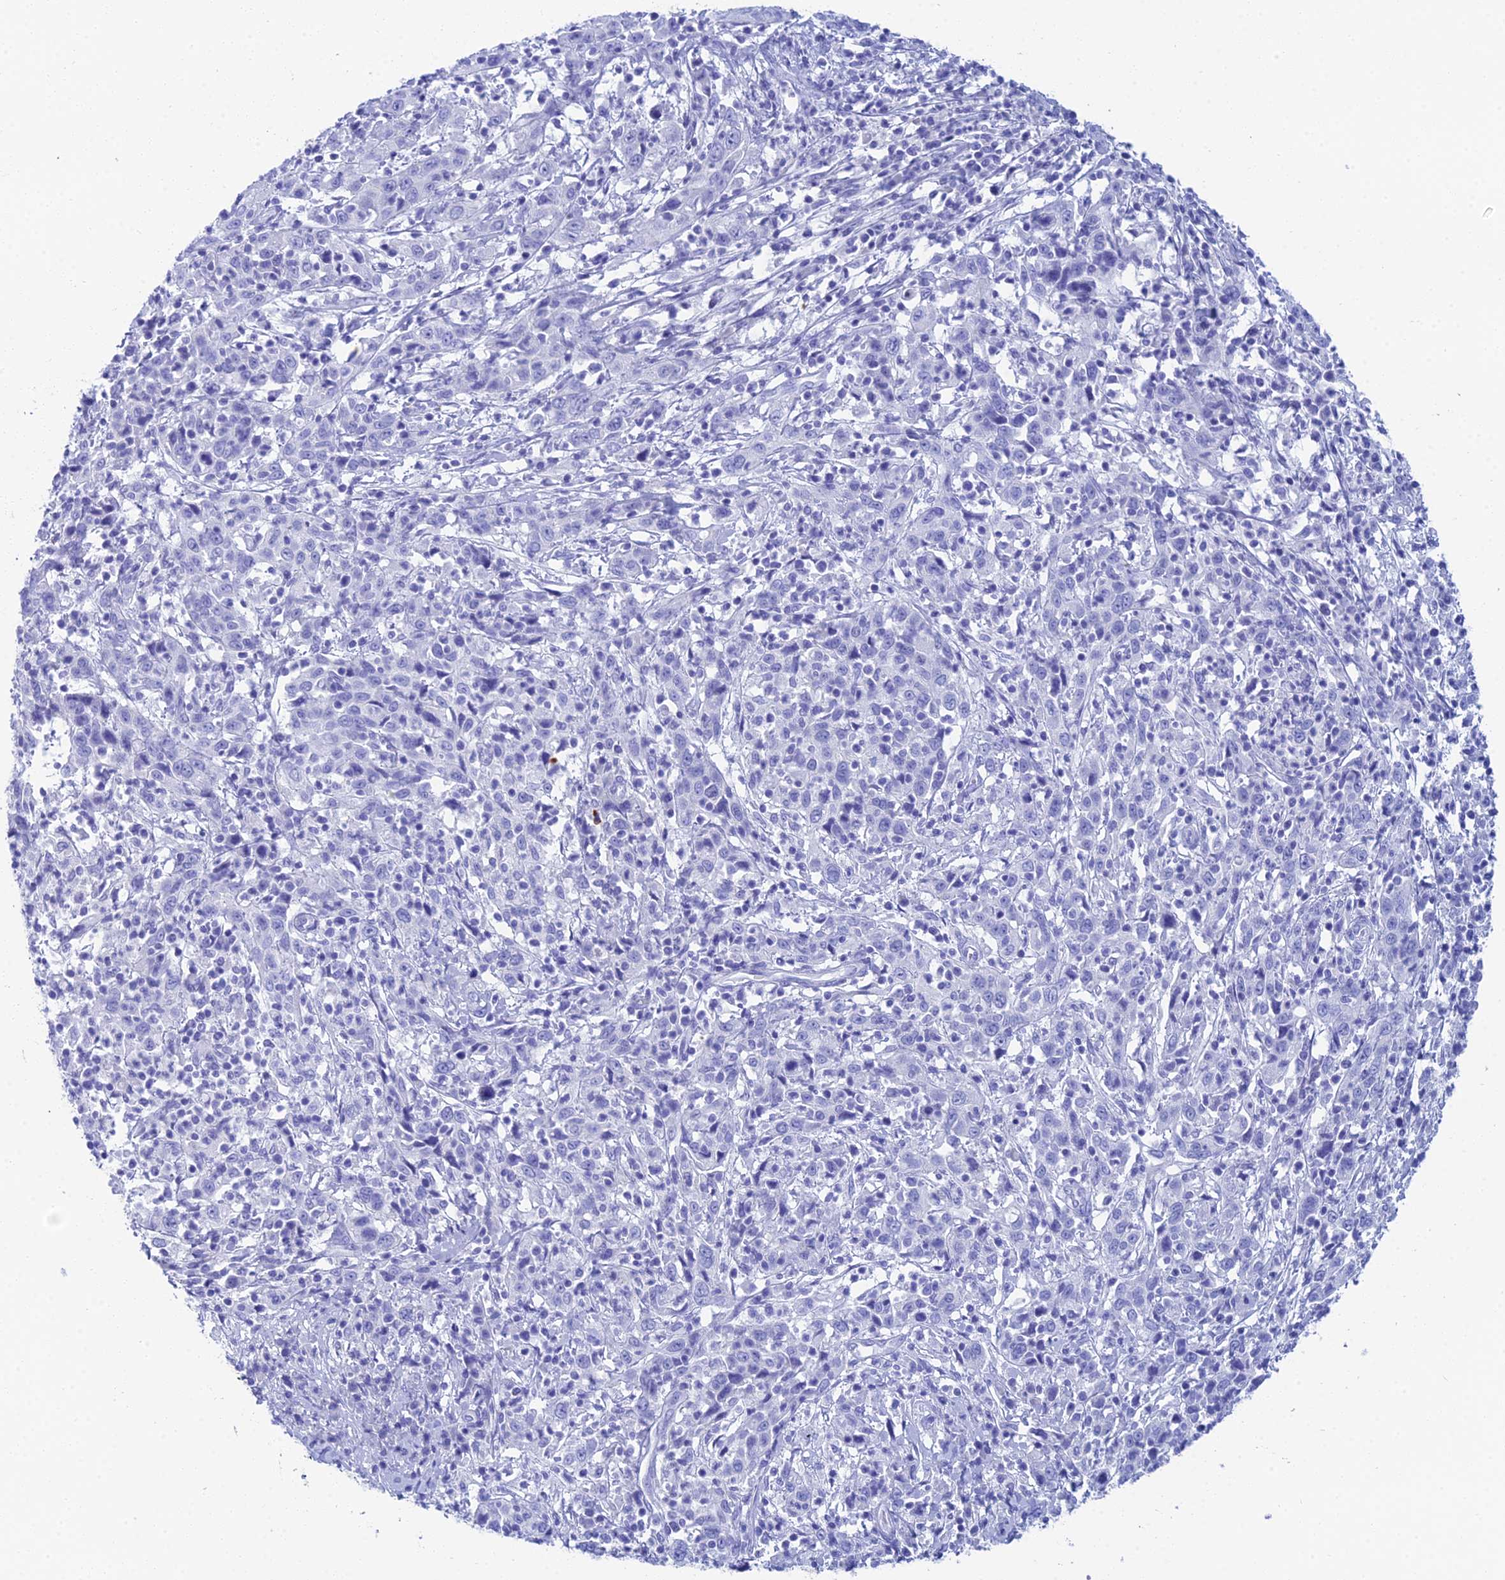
{"staining": {"intensity": "negative", "quantity": "none", "location": "none"}, "tissue": "cervical cancer", "cell_type": "Tumor cells", "image_type": "cancer", "snomed": [{"axis": "morphology", "description": "Squamous cell carcinoma, NOS"}, {"axis": "topography", "description": "Cervix"}], "caption": "Immunohistochemical staining of human cervical cancer shows no significant positivity in tumor cells.", "gene": "REG1A", "patient": {"sex": "female", "age": 46}}